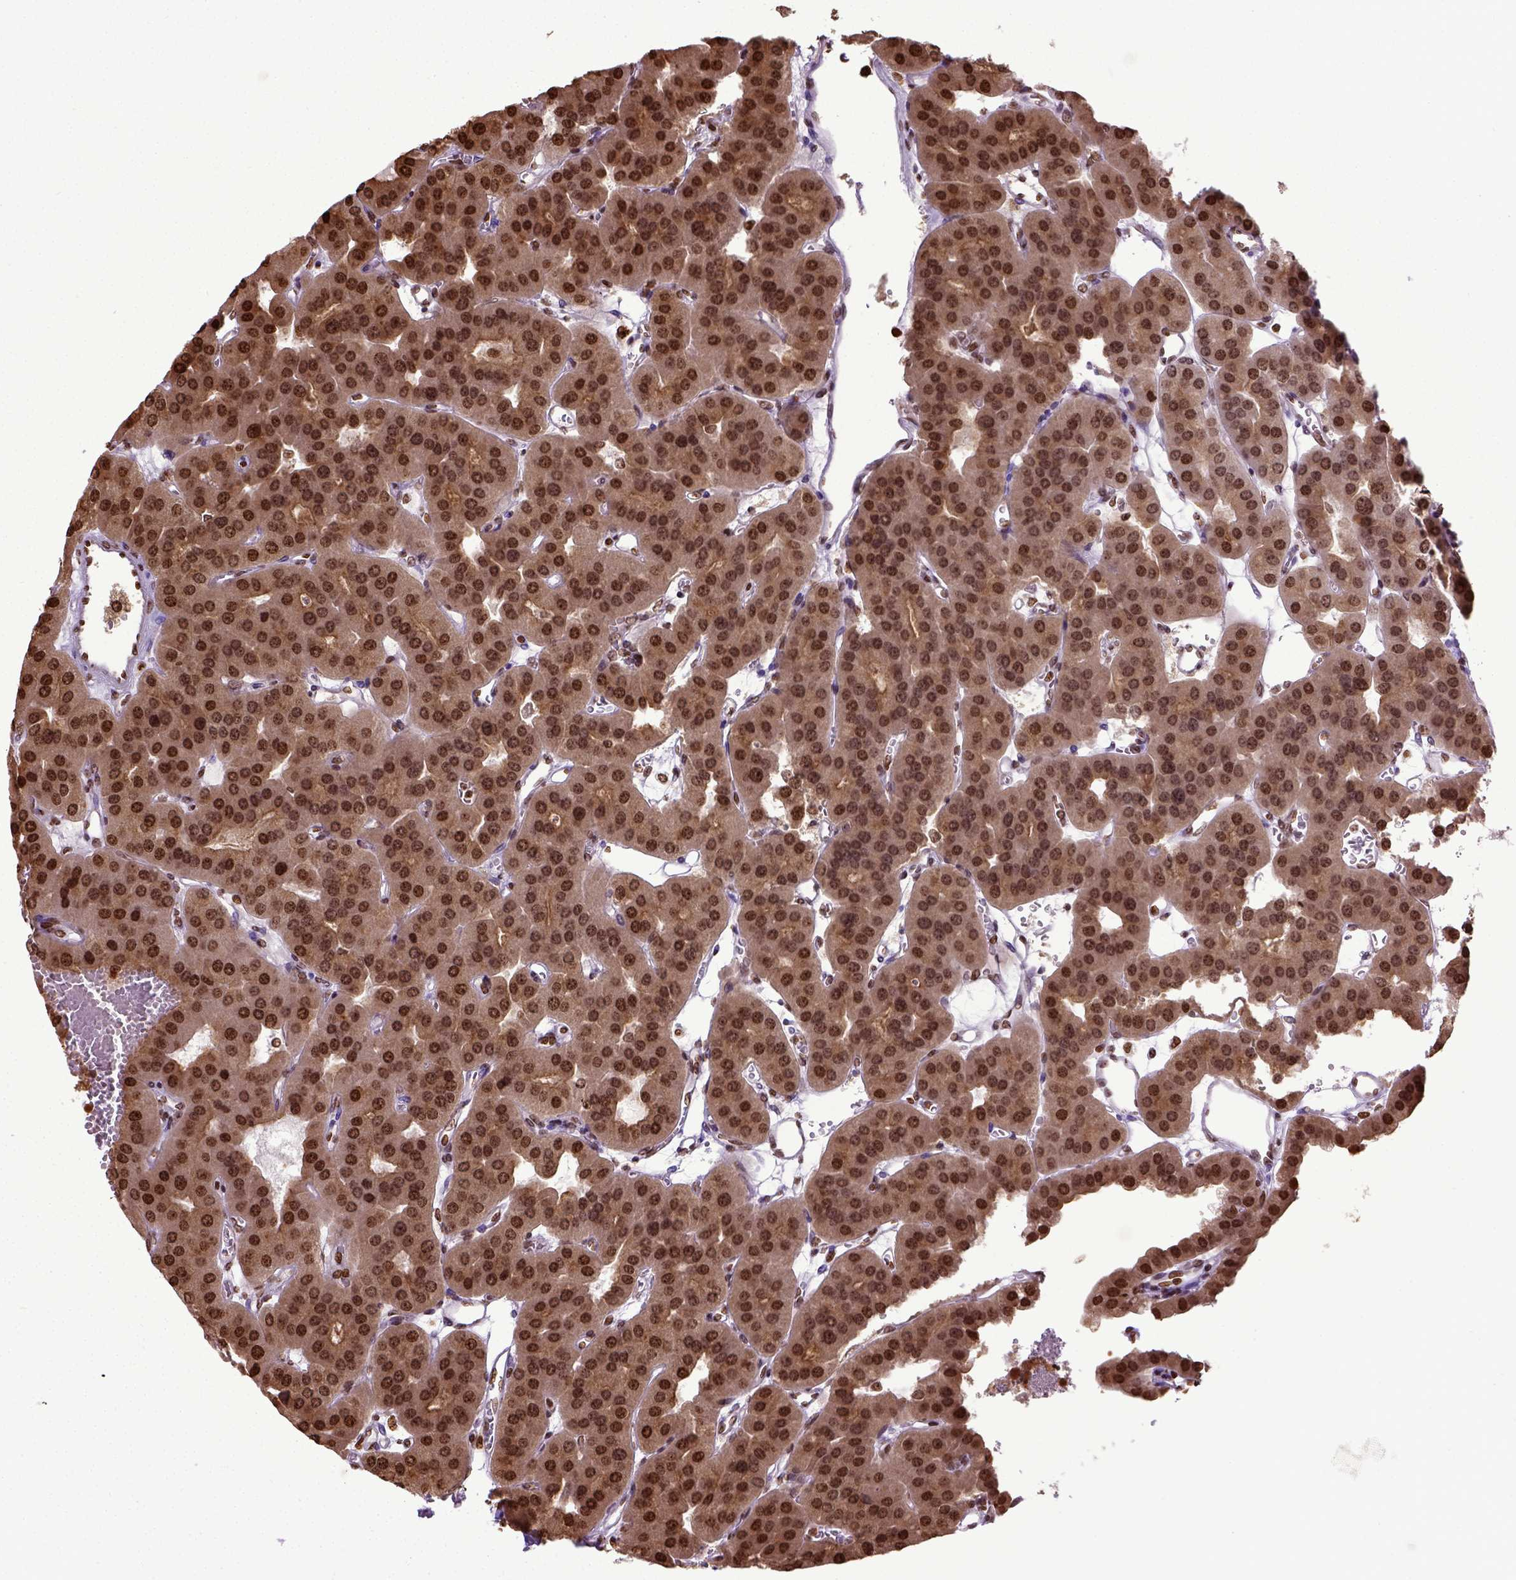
{"staining": {"intensity": "moderate", "quantity": ">75%", "location": "cytoplasmic/membranous,nuclear"}, "tissue": "parathyroid gland", "cell_type": "Glandular cells", "image_type": "normal", "snomed": [{"axis": "morphology", "description": "Normal tissue, NOS"}, {"axis": "morphology", "description": "Adenoma, NOS"}, {"axis": "topography", "description": "Parathyroid gland"}], "caption": "Approximately >75% of glandular cells in benign parathyroid gland demonstrate moderate cytoplasmic/membranous,nuclear protein expression as visualized by brown immunohistochemical staining.", "gene": "ZNF75D", "patient": {"sex": "female", "age": 86}}